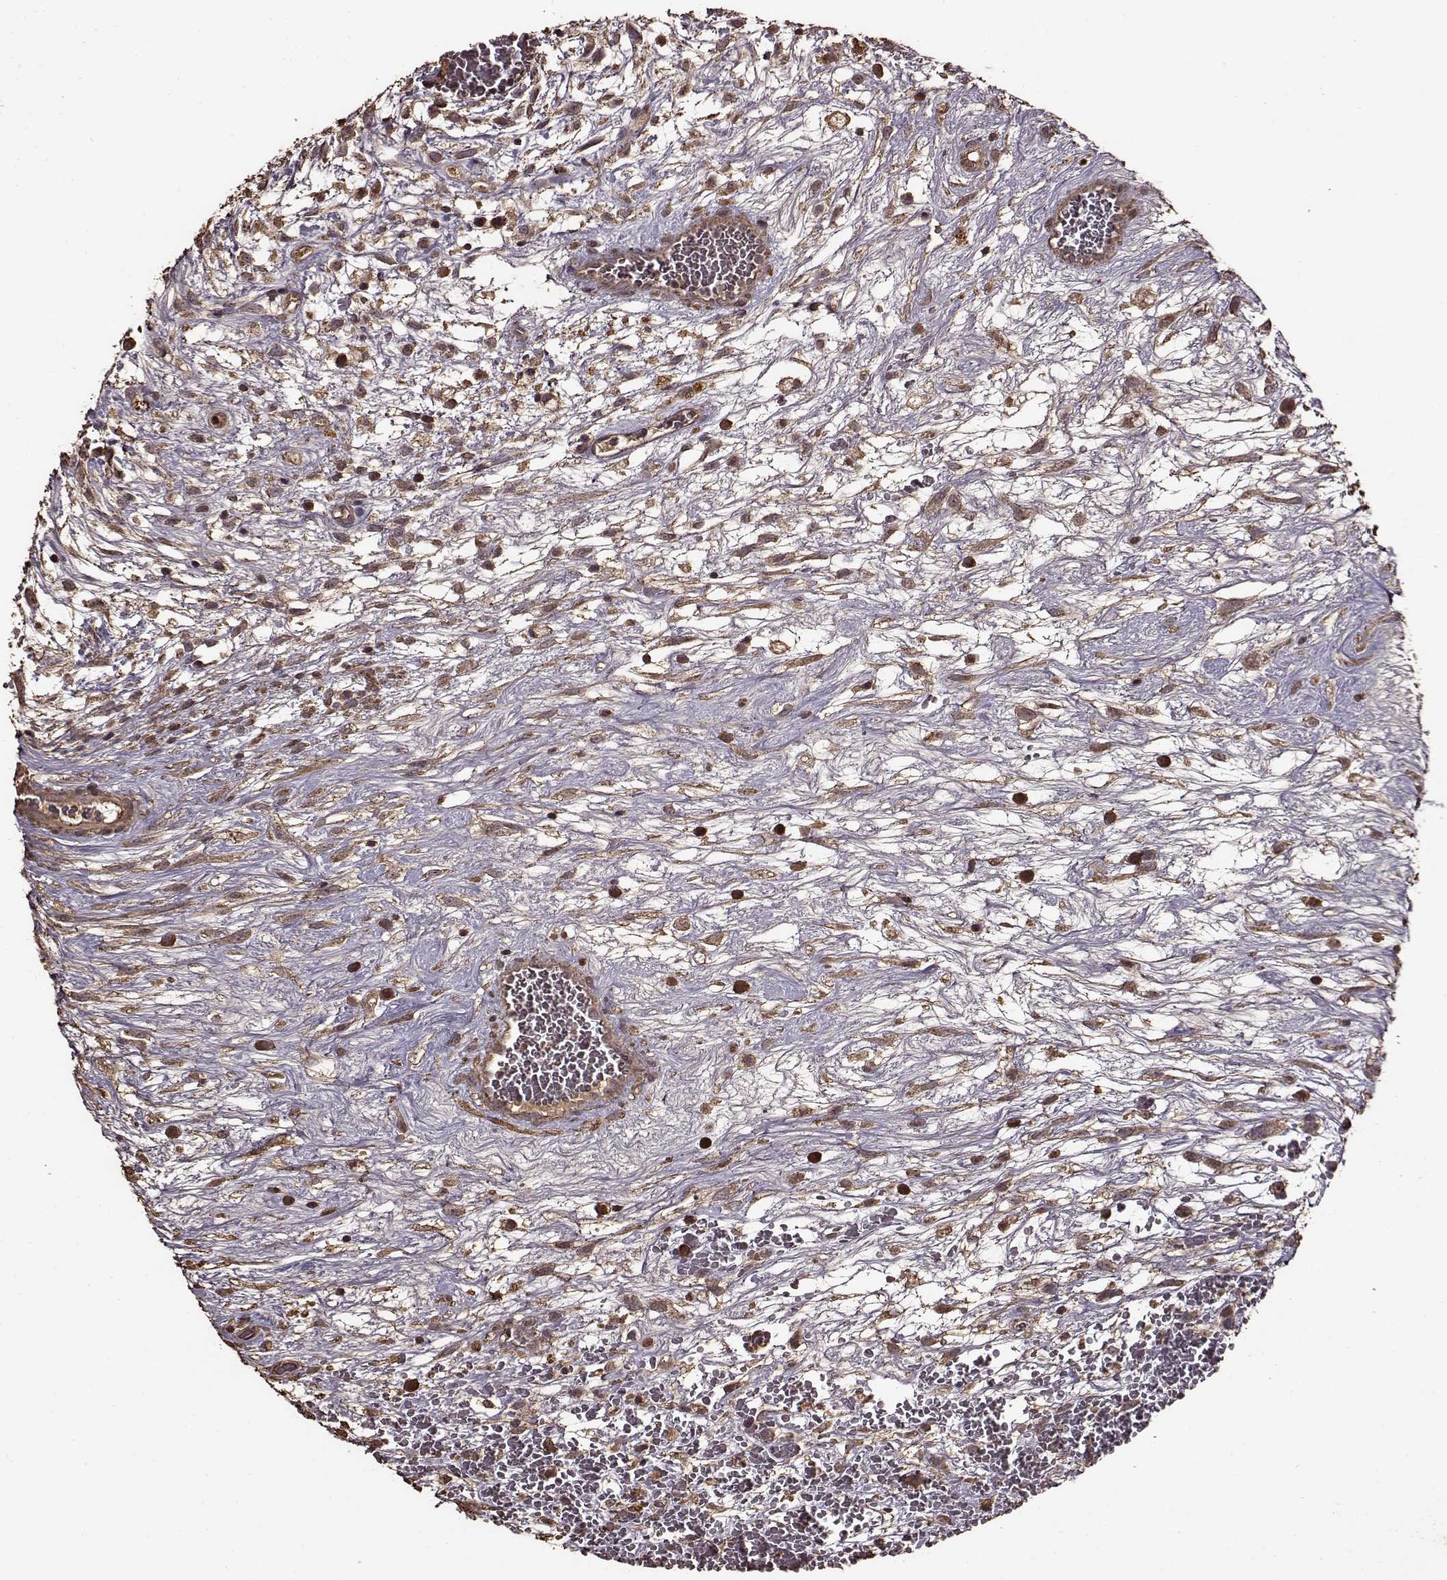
{"staining": {"intensity": "weak", "quantity": ">75%", "location": "cytoplasmic/membranous"}, "tissue": "testis cancer", "cell_type": "Tumor cells", "image_type": "cancer", "snomed": [{"axis": "morphology", "description": "Normal tissue, NOS"}, {"axis": "morphology", "description": "Carcinoma, Embryonal, NOS"}, {"axis": "topography", "description": "Testis"}], "caption": "Immunohistochemistry (IHC) (DAB) staining of testis embryonal carcinoma demonstrates weak cytoplasmic/membranous protein staining in approximately >75% of tumor cells.", "gene": "FBXW11", "patient": {"sex": "male", "age": 32}}